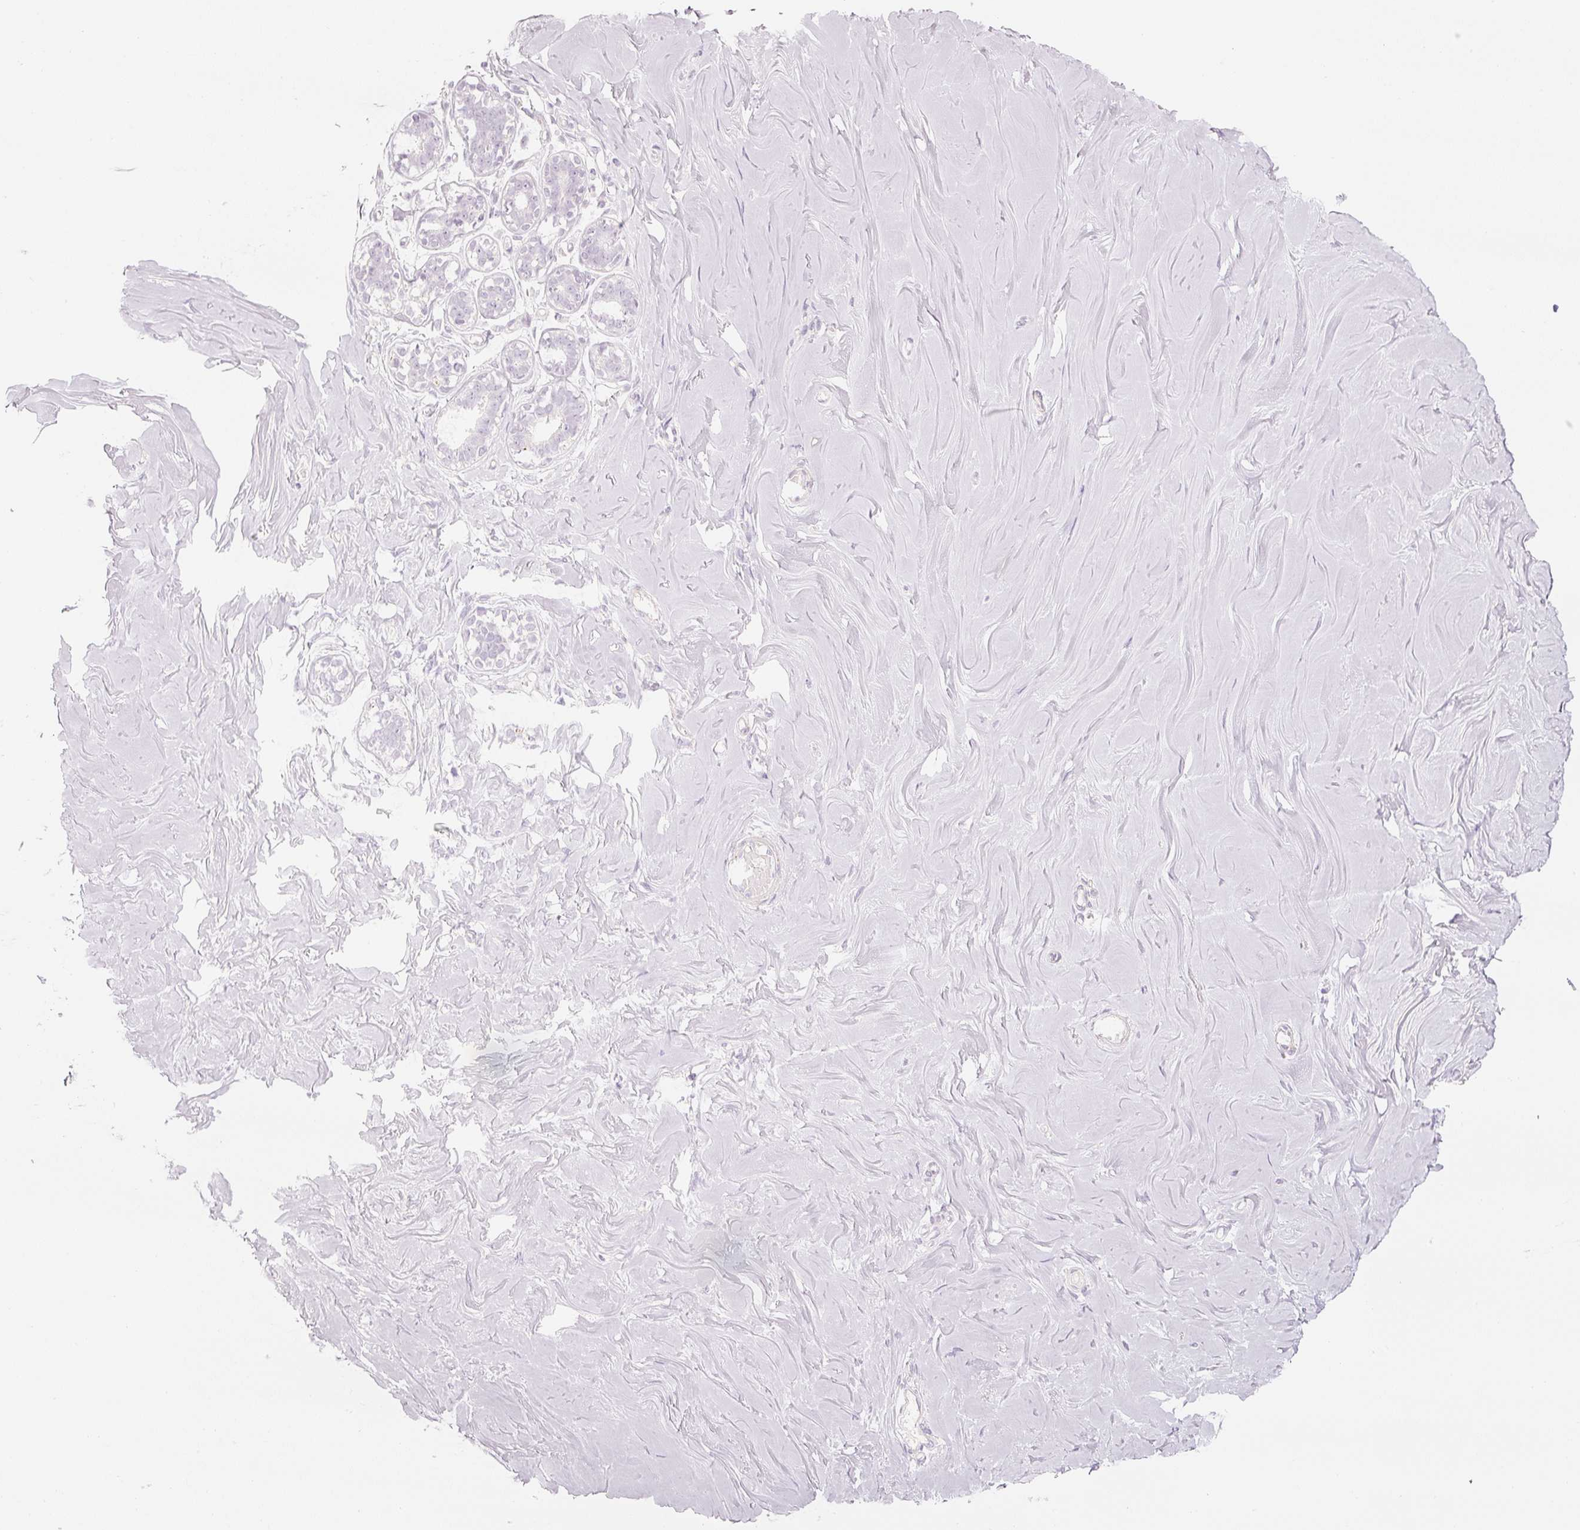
{"staining": {"intensity": "negative", "quantity": "none", "location": "none"}, "tissue": "breast", "cell_type": "Adipocytes", "image_type": "normal", "snomed": [{"axis": "morphology", "description": "Normal tissue, NOS"}, {"axis": "topography", "description": "Breast"}], "caption": "This is an immunohistochemistry micrograph of normal breast. There is no expression in adipocytes.", "gene": "LECT2", "patient": {"sex": "female", "age": 27}}